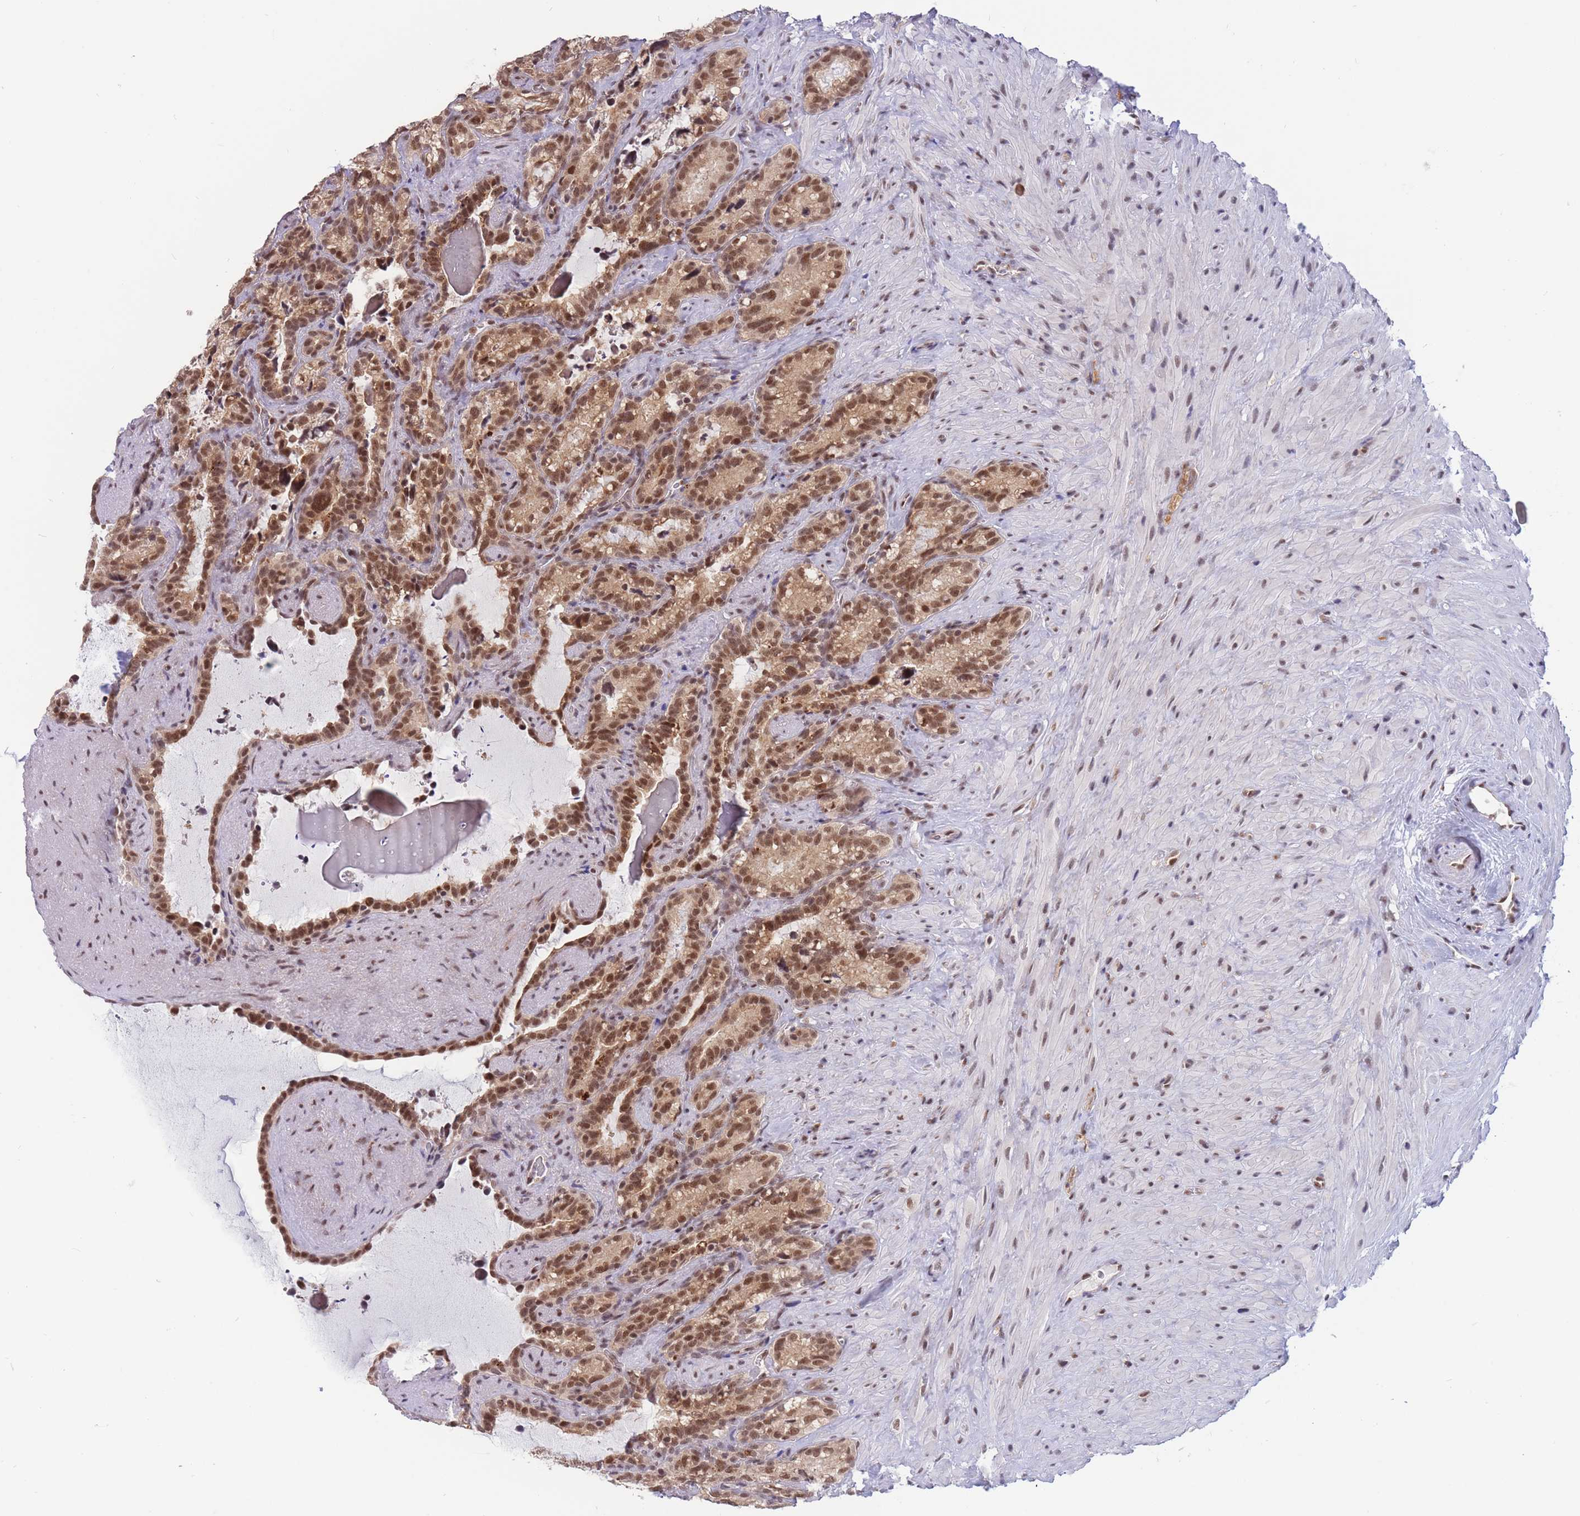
{"staining": {"intensity": "moderate", "quantity": ">75%", "location": "nuclear"}, "tissue": "seminal vesicle", "cell_type": "Glandular cells", "image_type": "normal", "snomed": [{"axis": "morphology", "description": "Normal tissue, NOS"}, {"axis": "topography", "description": "Prostate"}, {"axis": "topography", "description": "Seminal veicle"}], "caption": "DAB (3,3'-diaminobenzidine) immunohistochemical staining of unremarkable human seminal vesicle reveals moderate nuclear protein staining in about >75% of glandular cells.", "gene": "SMAD9", "patient": {"sex": "male", "age": 58}}